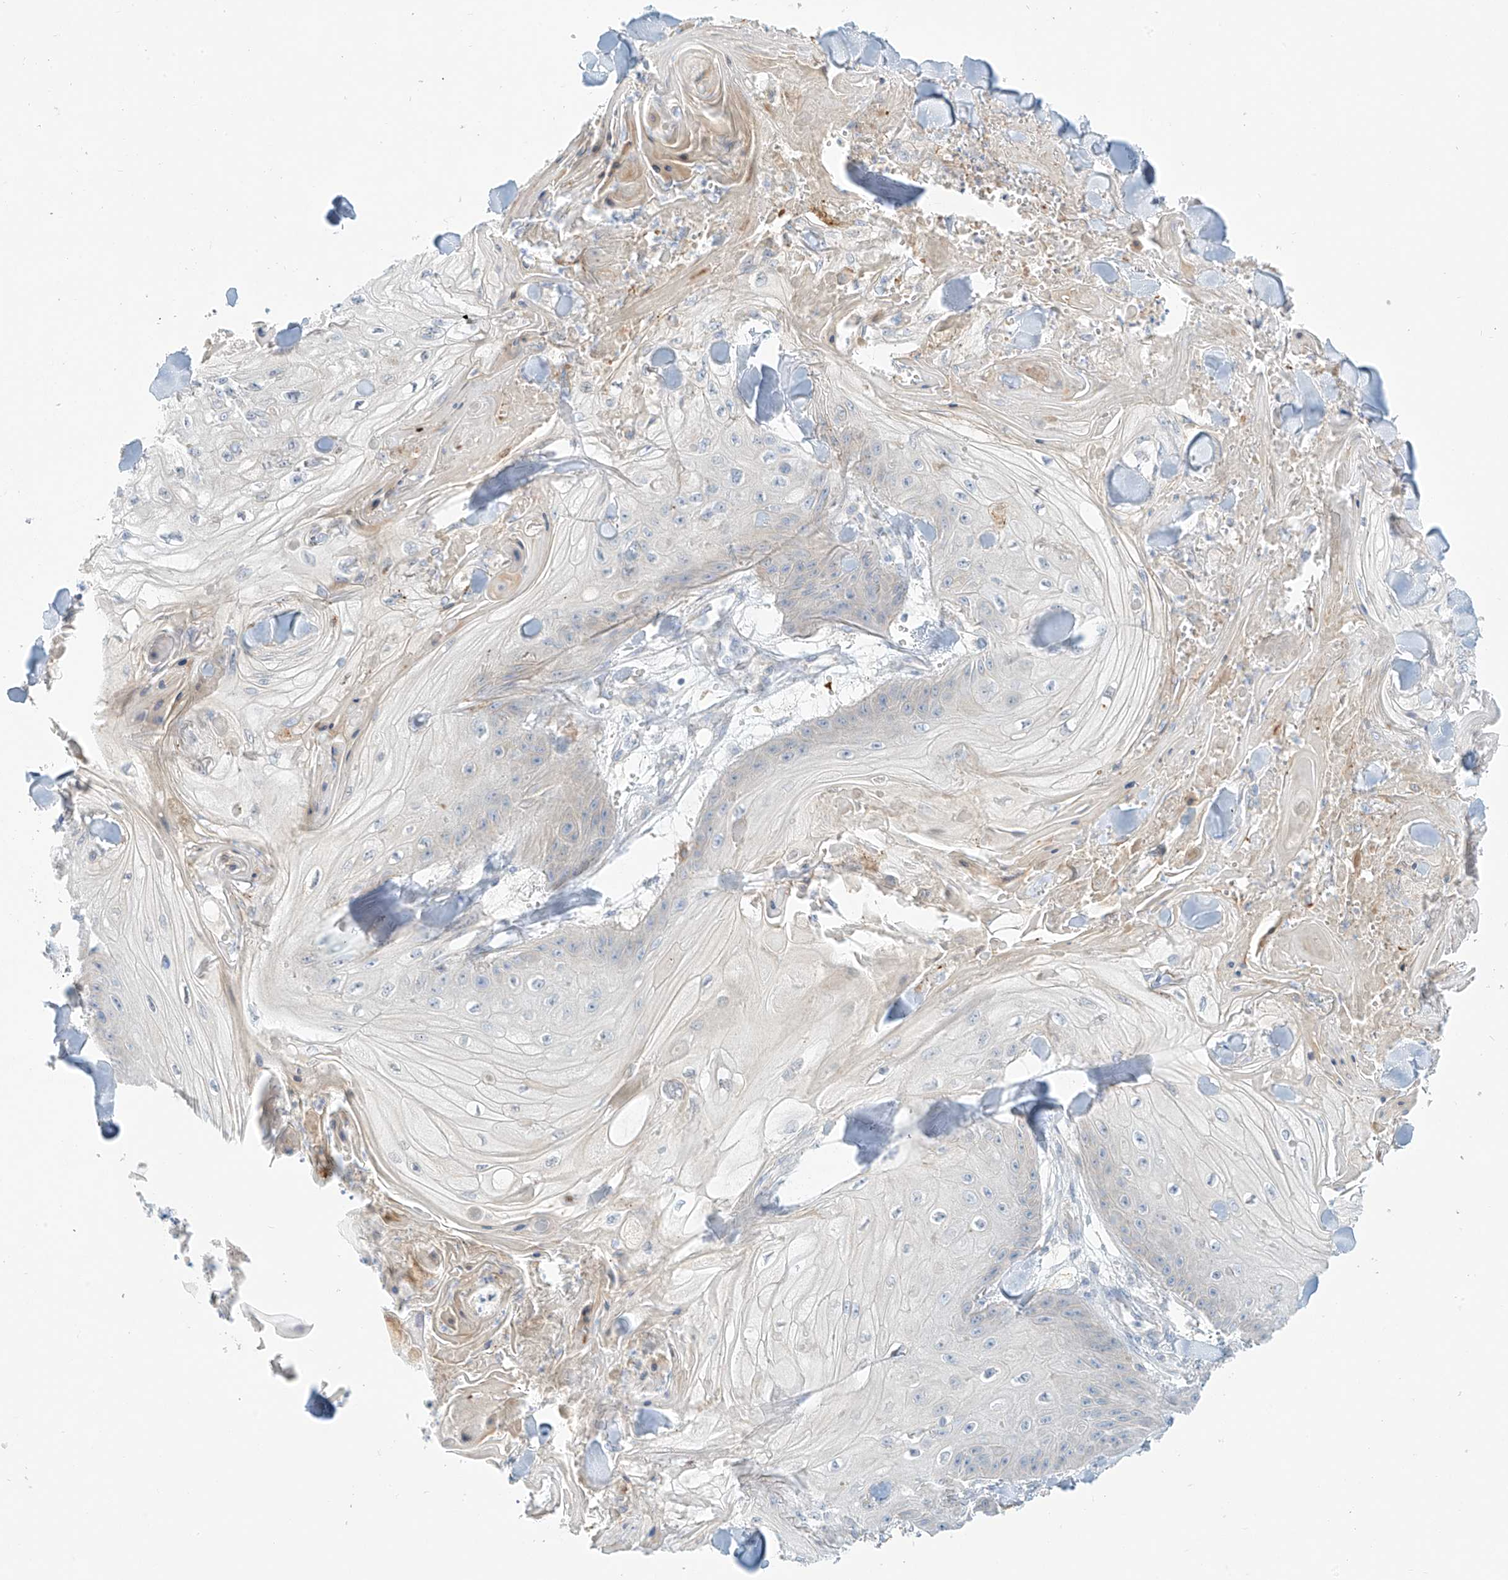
{"staining": {"intensity": "negative", "quantity": "none", "location": "none"}, "tissue": "skin cancer", "cell_type": "Tumor cells", "image_type": "cancer", "snomed": [{"axis": "morphology", "description": "Squamous cell carcinoma, NOS"}, {"axis": "topography", "description": "Skin"}], "caption": "Immunohistochemical staining of skin squamous cell carcinoma demonstrates no significant staining in tumor cells.", "gene": "PCYOX1", "patient": {"sex": "male", "age": 74}}